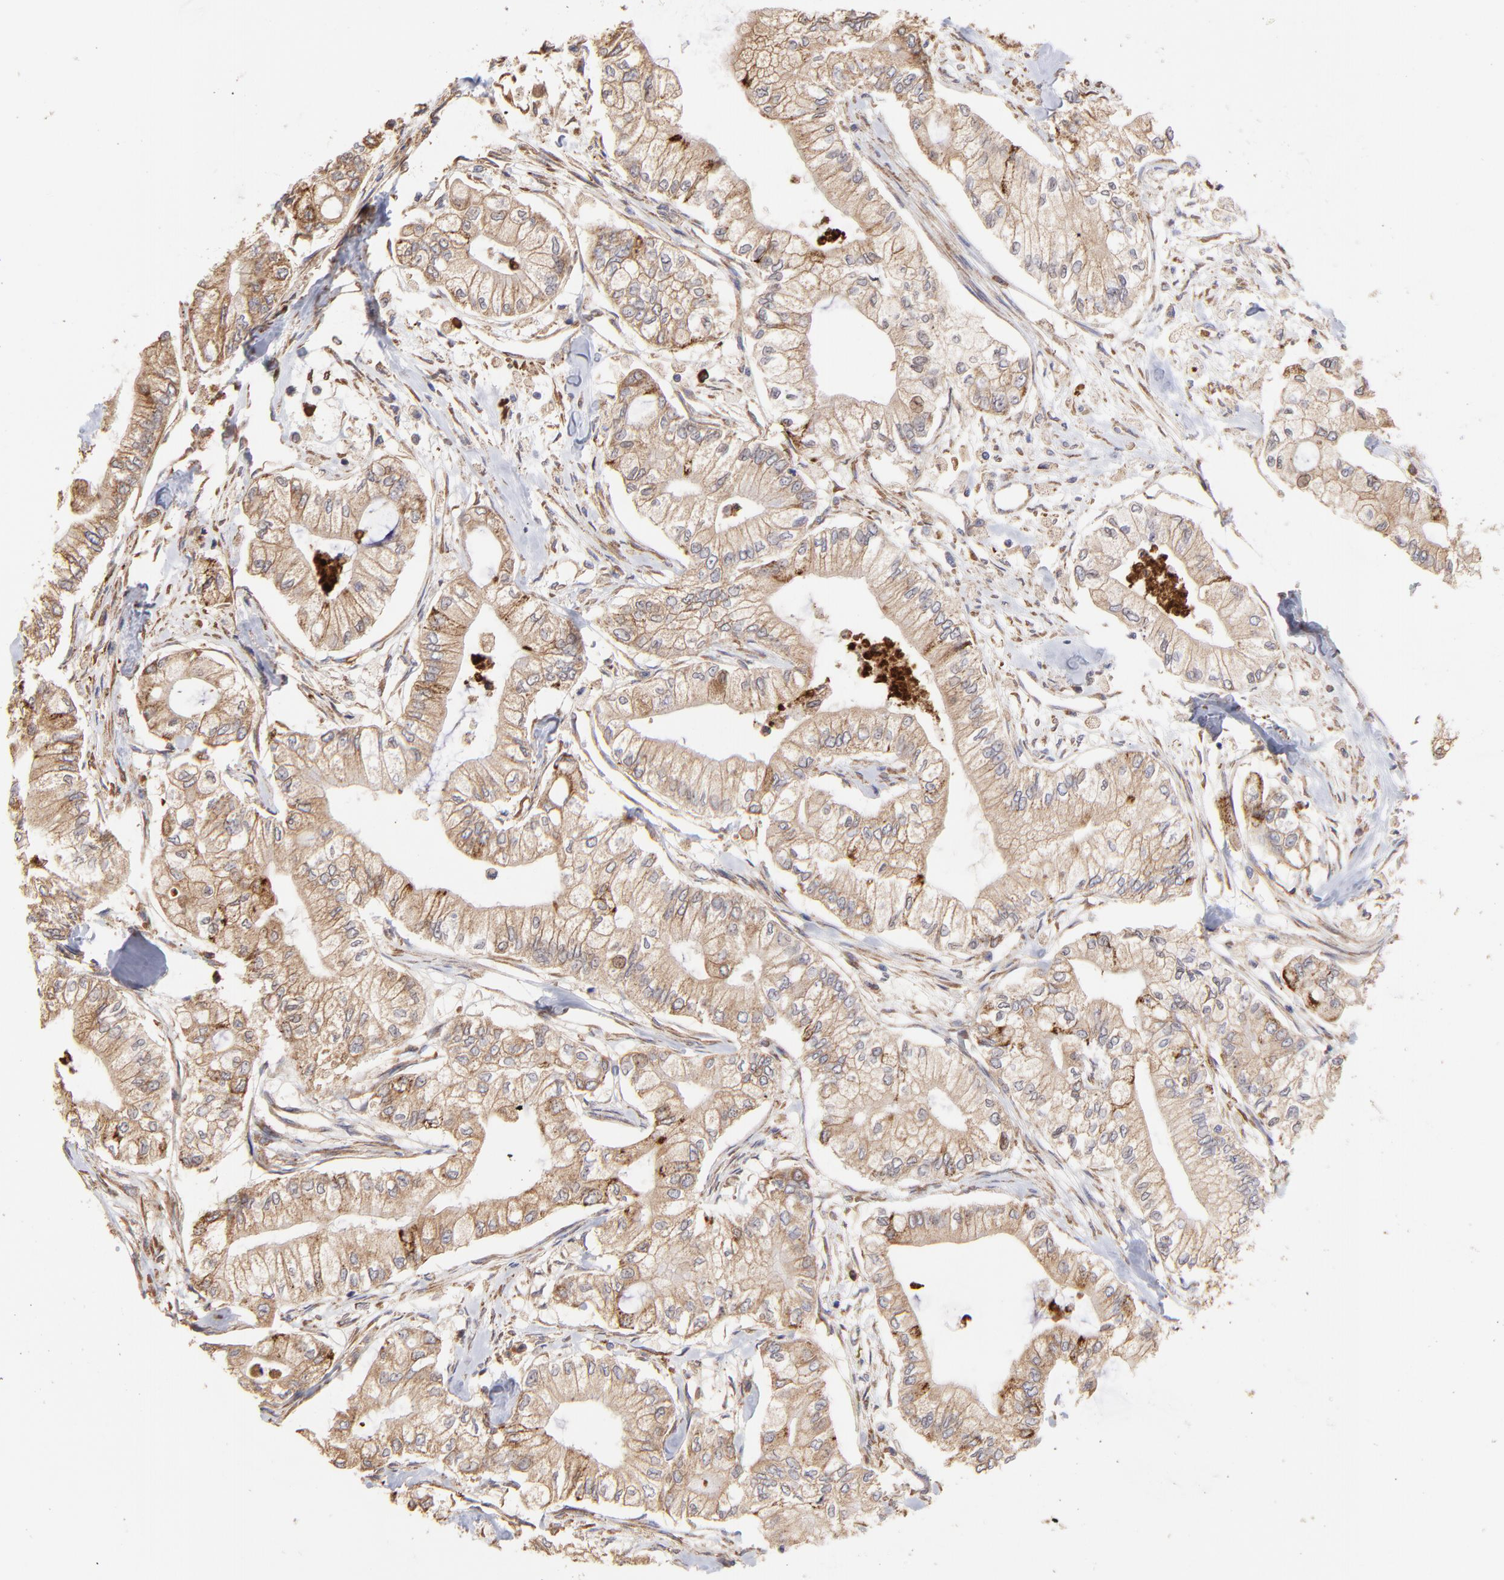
{"staining": {"intensity": "moderate", "quantity": ">75%", "location": "cytoplasmic/membranous"}, "tissue": "pancreatic cancer", "cell_type": "Tumor cells", "image_type": "cancer", "snomed": [{"axis": "morphology", "description": "Adenocarcinoma, NOS"}, {"axis": "topography", "description": "Pancreas"}], "caption": "Brown immunohistochemical staining in human pancreatic adenocarcinoma displays moderate cytoplasmic/membranous expression in approximately >75% of tumor cells. The staining was performed using DAB to visualize the protein expression in brown, while the nuclei were stained in blue with hematoxylin (Magnification: 20x).", "gene": "PFKM", "patient": {"sex": "male", "age": 79}}